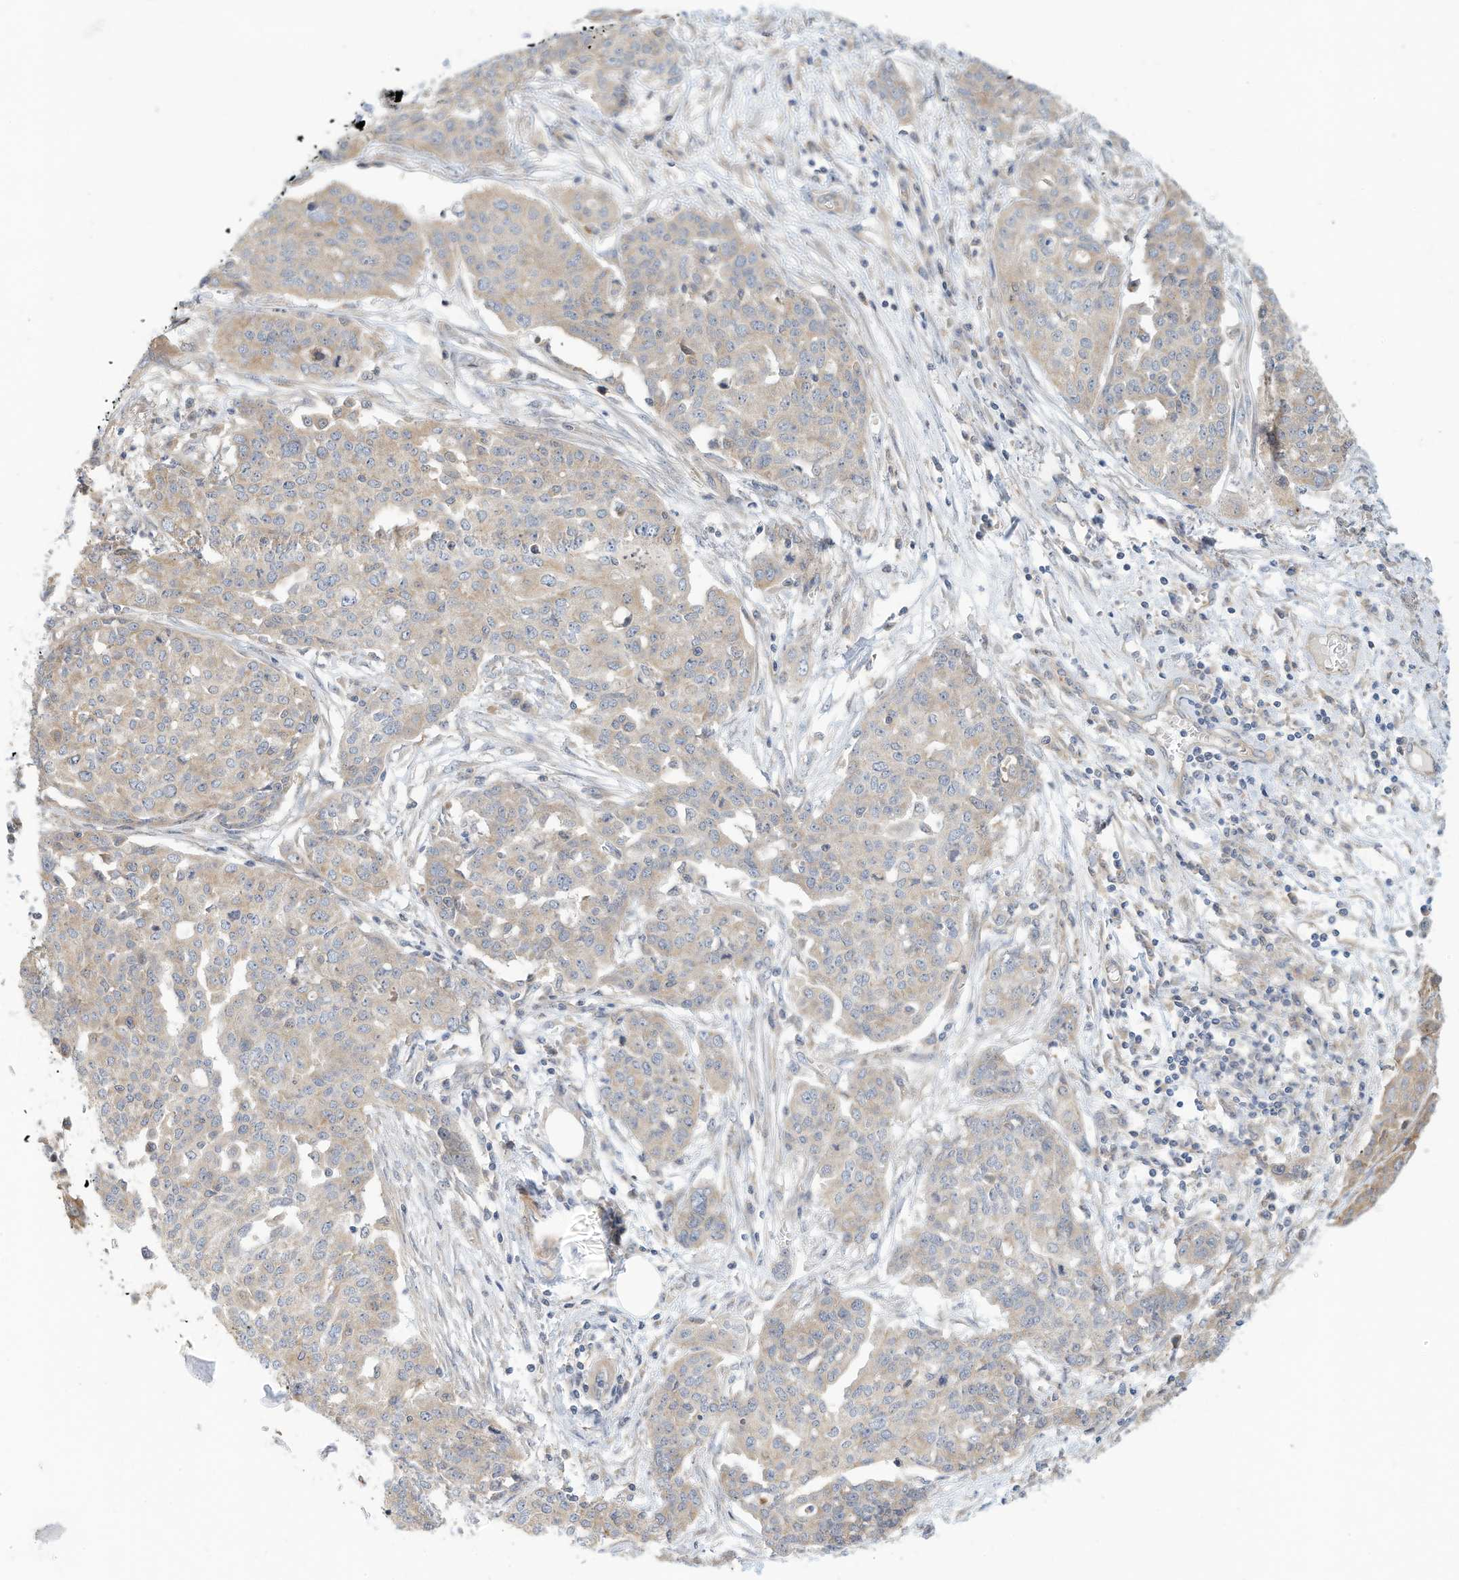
{"staining": {"intensity": "weak", "quantity": "25%-75%", "location": "cytoplasmic/membranous"}, "tissue": "ovarian cancer", "cell_type": "Tumor cells", "image_type": "cancer", "snomed": [{"axis": "morphology", "description": "Cystadenocarcinoma, serous, NOS"}, {"axis": "topography", "description": "Soft tissue"}, {"axis": "topography", "description": "Ovary"}], "caption": "This is a histology image of IHC staining of ovarian cancer (serous cystadenocarcinoma), which shows weak staining in the cytoplasmic/membranous of tumor cells.", "gene": "OFD1", "patient": {"sex": "female", "age": 57}}